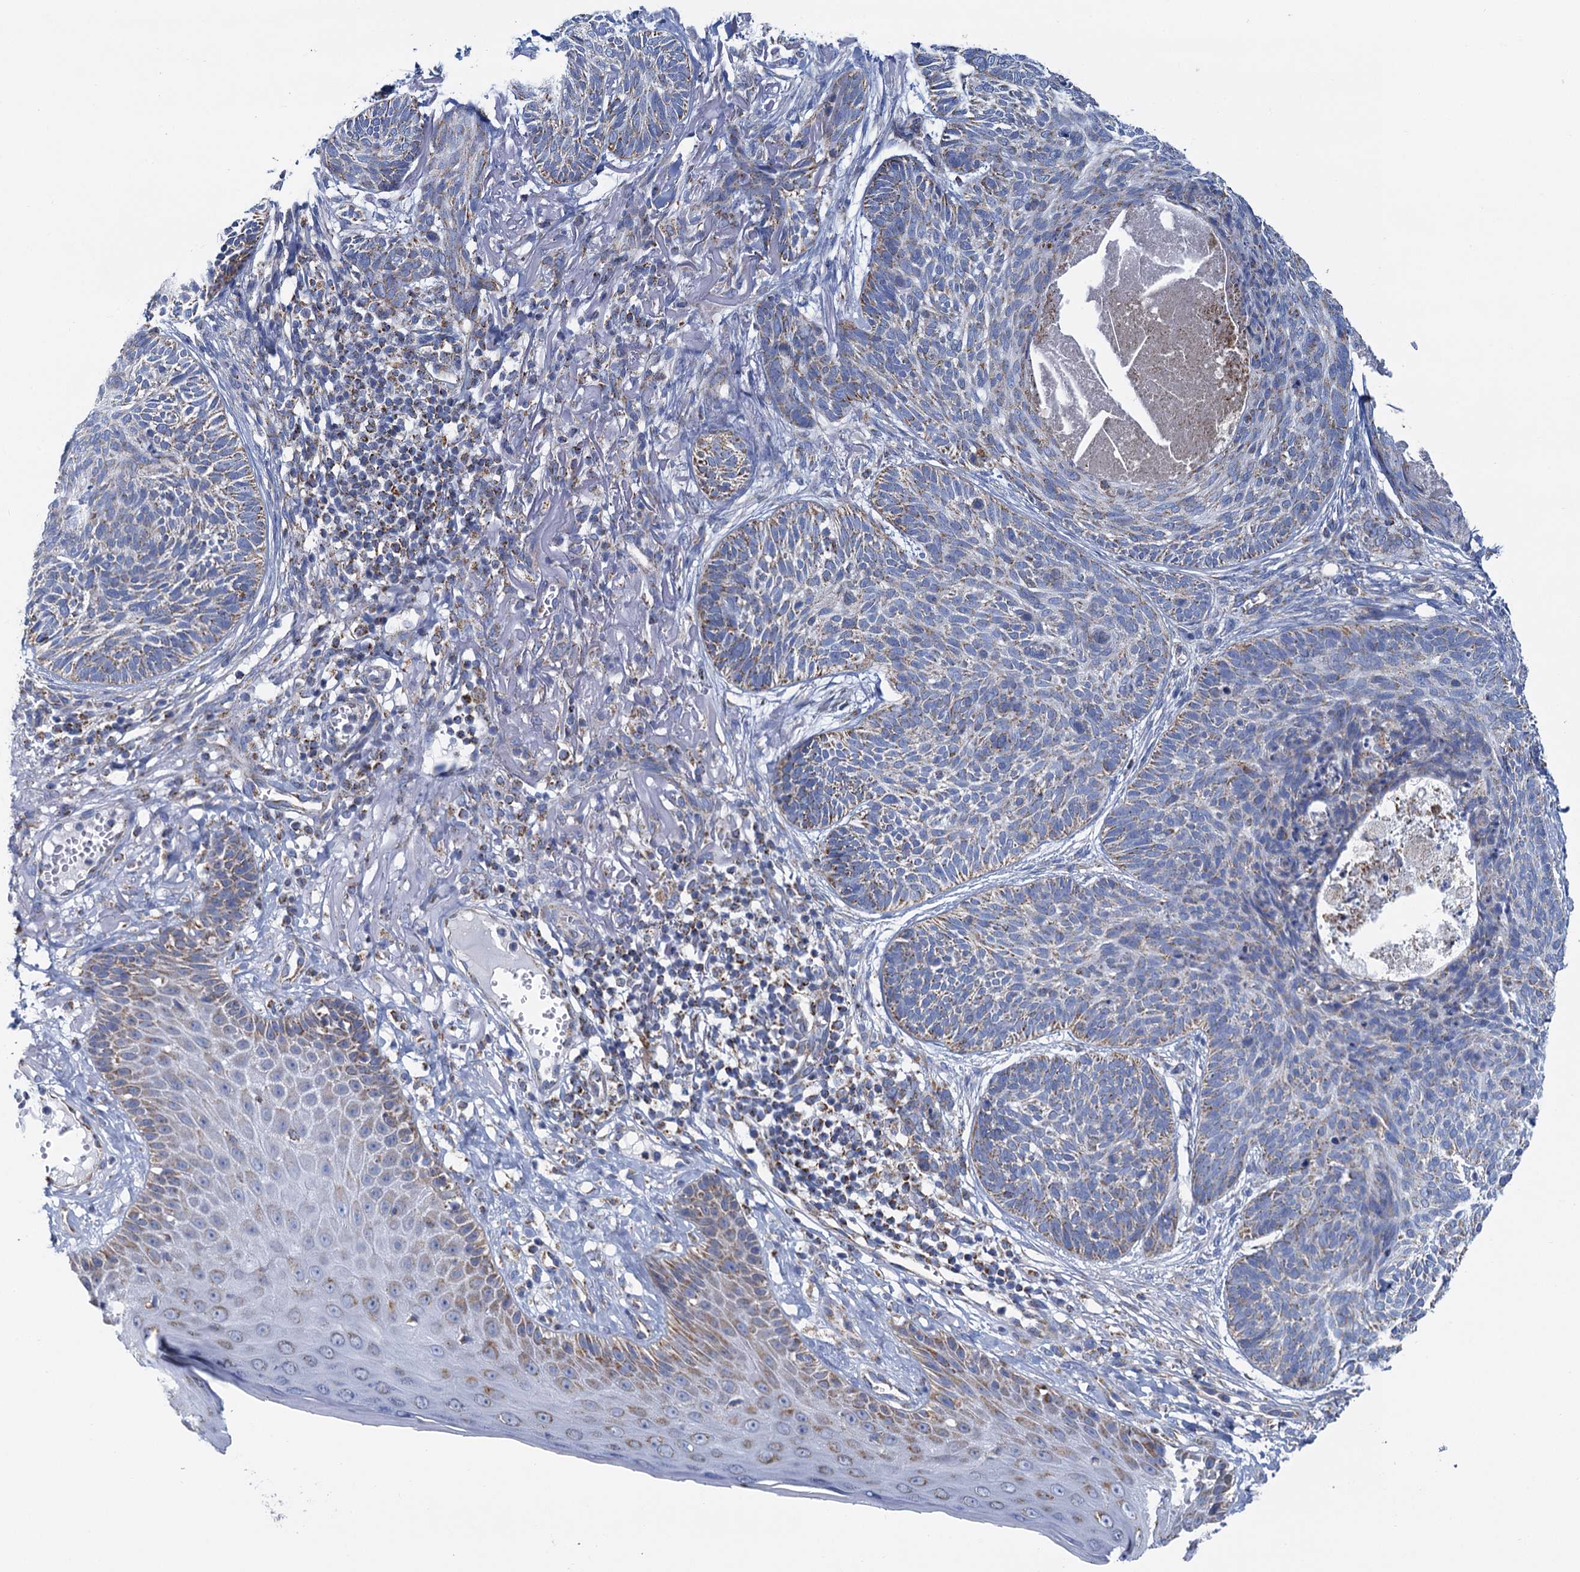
{"staining": {"intensity": "weak", "quantity": "25%-75%", "location": "cytoplasmic/membranous"}, "tissue": "skin cancer", "cell_type": "Tumor cells", "image_type": "cancer", "snomed": [{"axis": "morphology", "description": "Normal tissue, NOS"}, {"axis": "morphology", "description": "Basal cell carcinoma"}, {"axis": "topography", "description": "Skin"}], "caption": "This is an image of IHC staining of skin basal cell carcinoma, which shows weak positivity in the cytoplasmic/membranous of tumor cells.", "gene": "CCP110", "patient": {"sex": "male", "age": 66}}